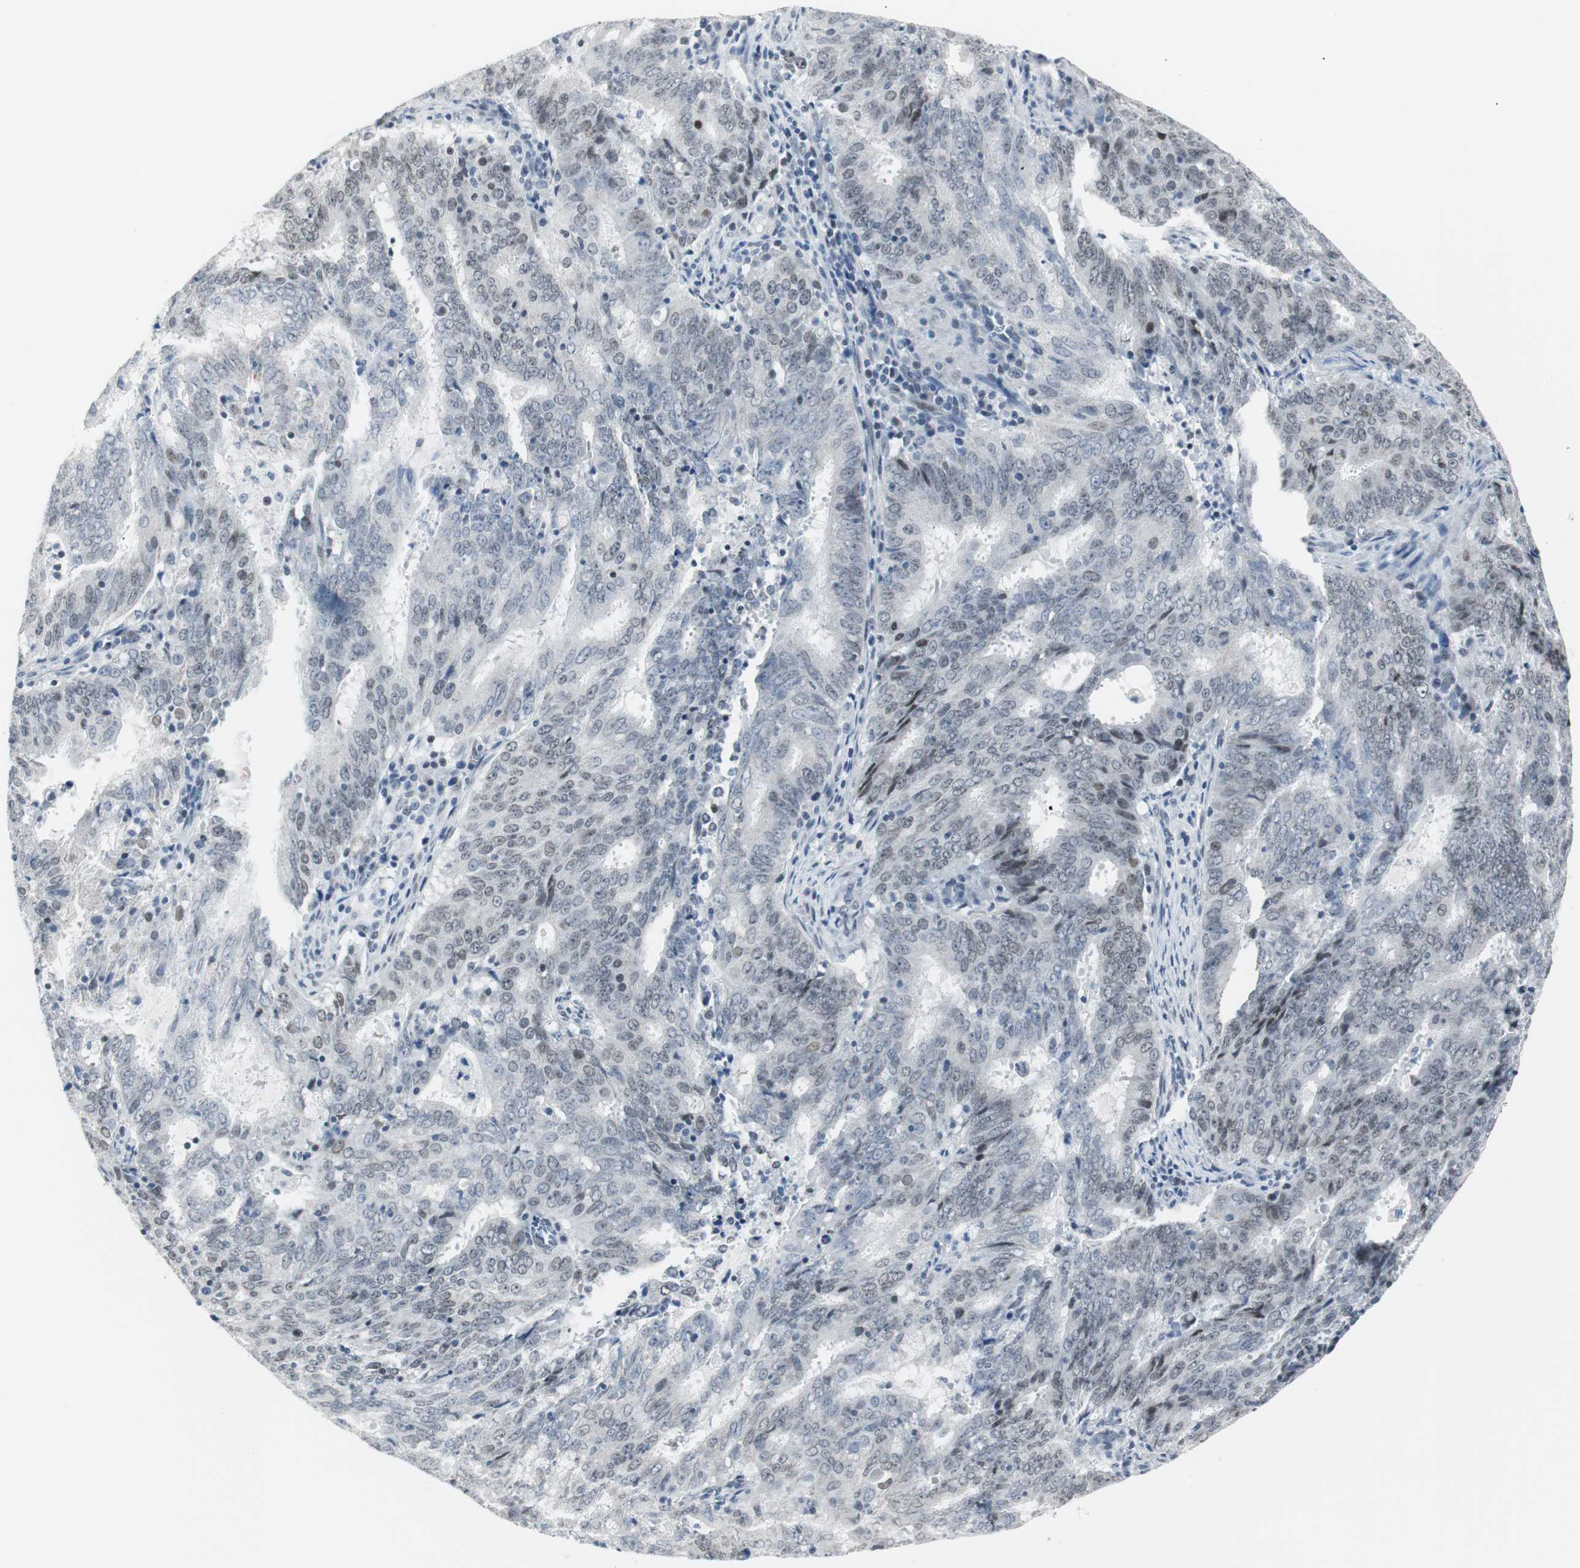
{"staining": {"intensity": "moderate", "quantity": "<25%", "location": "nuclear"}, "tissue": "cervical cancer", "cell_type": "Tumor cells", "image_type": "cancer", "snomed": [{"axis": "morphology", "description": "Adenocarcinoma, NOS"}, {"axis": "topography", "description": "Cervix"}], "caption": "The micrograph reveals immunohistochemical staining of cervical cancer. There is moderate nuclear staining is present in approximately <25% of tumor cells.", "gene": "MTA1", "patient": {"sex": "female", "age": 44}}